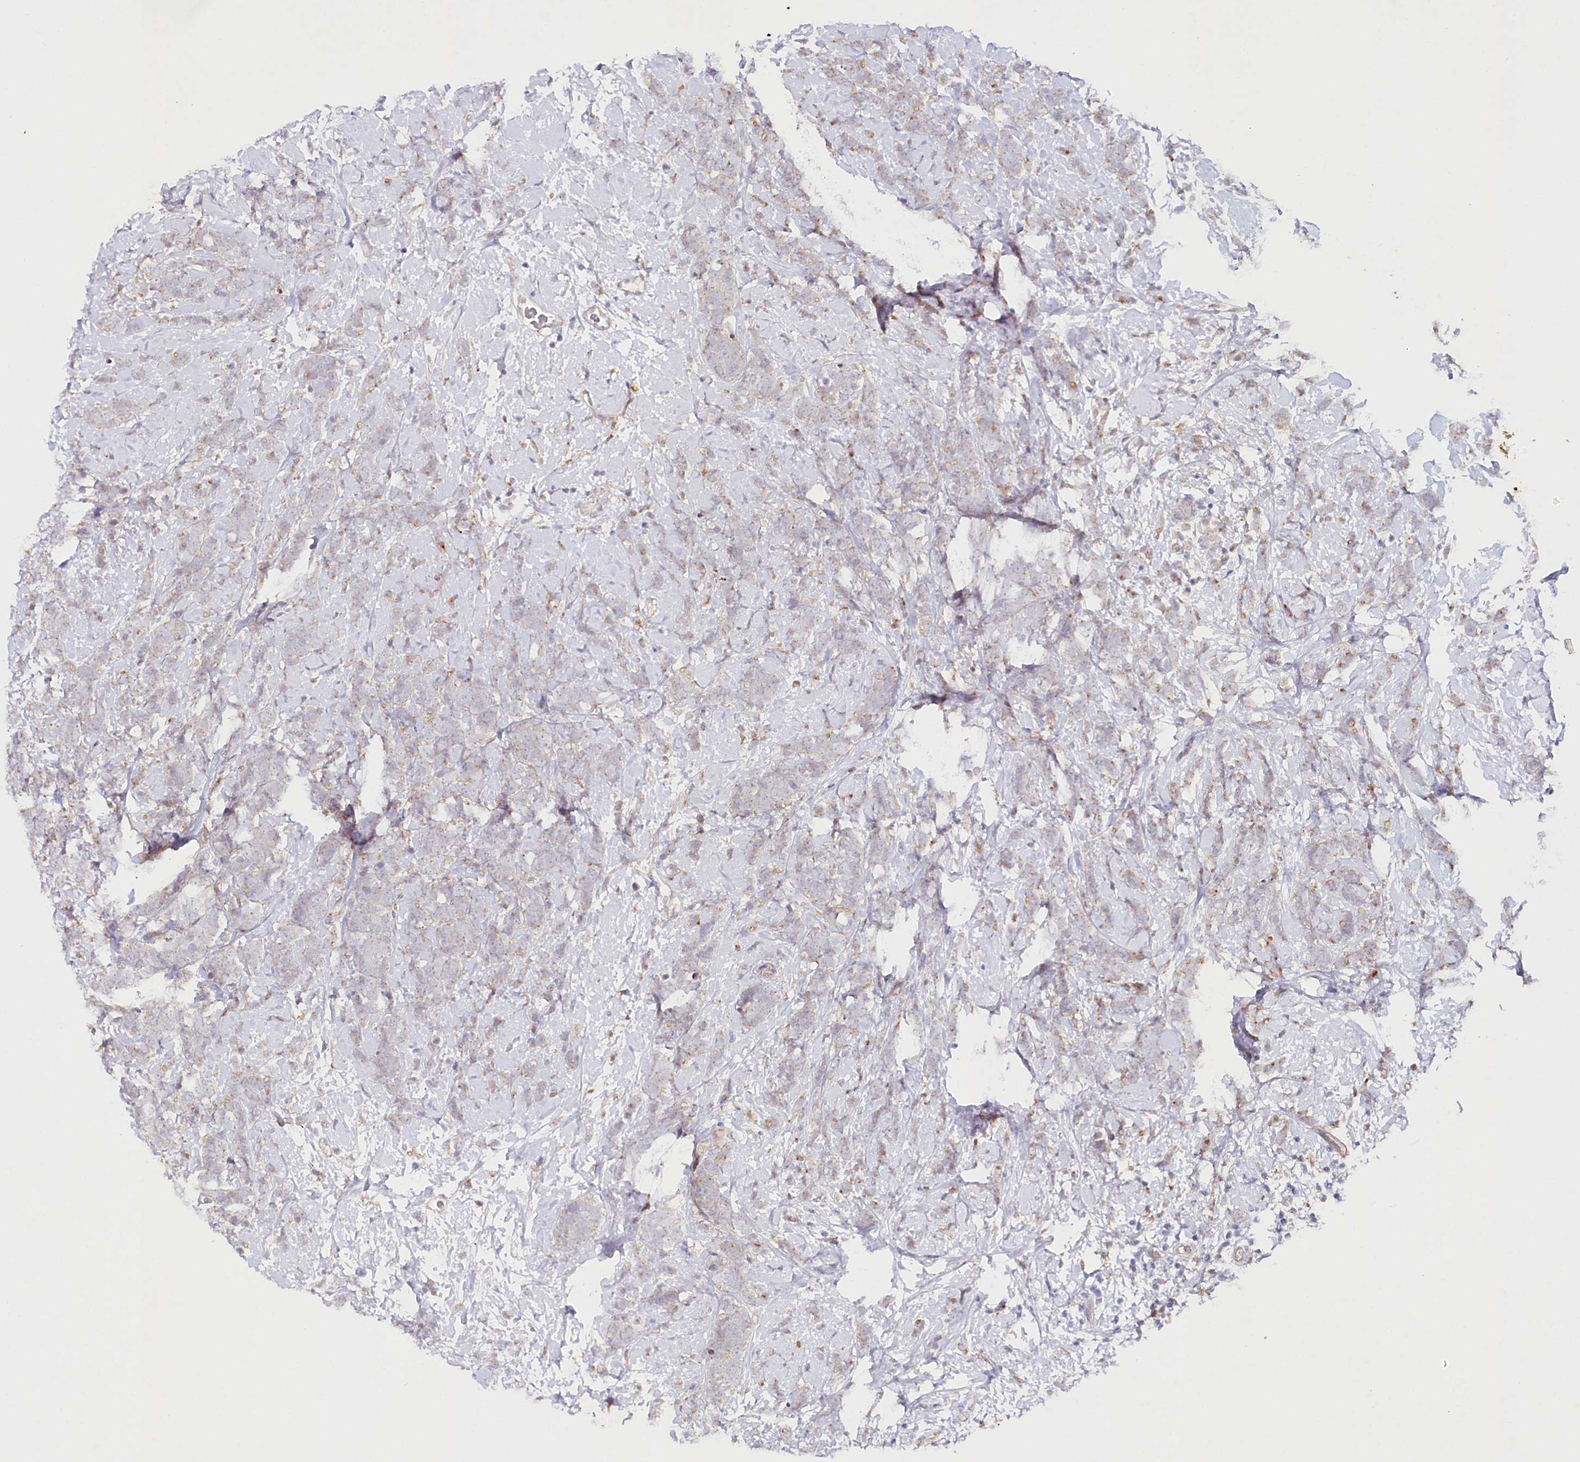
{"staining": {"intensity": "moderate", "quantity": "<25%", "location": "cytoplasmic/membranous"}, "tissue": "breast cancer", "cell_type": "Tumor cells", "image_type": "cancer", "snomed": [{"axis": "morphology", "description": "Lobular carcinoma"}, {"axis": "topography", "description": "Breast"}], "caption": "IHC histopathology image of neoplastic tissue: human breast cancer stained using IHC reveals low levels of moderate protein expression localized specifically in the cytoplasmic/membranous of tumor cells, appearing as a cytoplasmic/membranous brown color.", "gene": "ALDH3B1", "patient": {"sex": "female", "age": 58}}